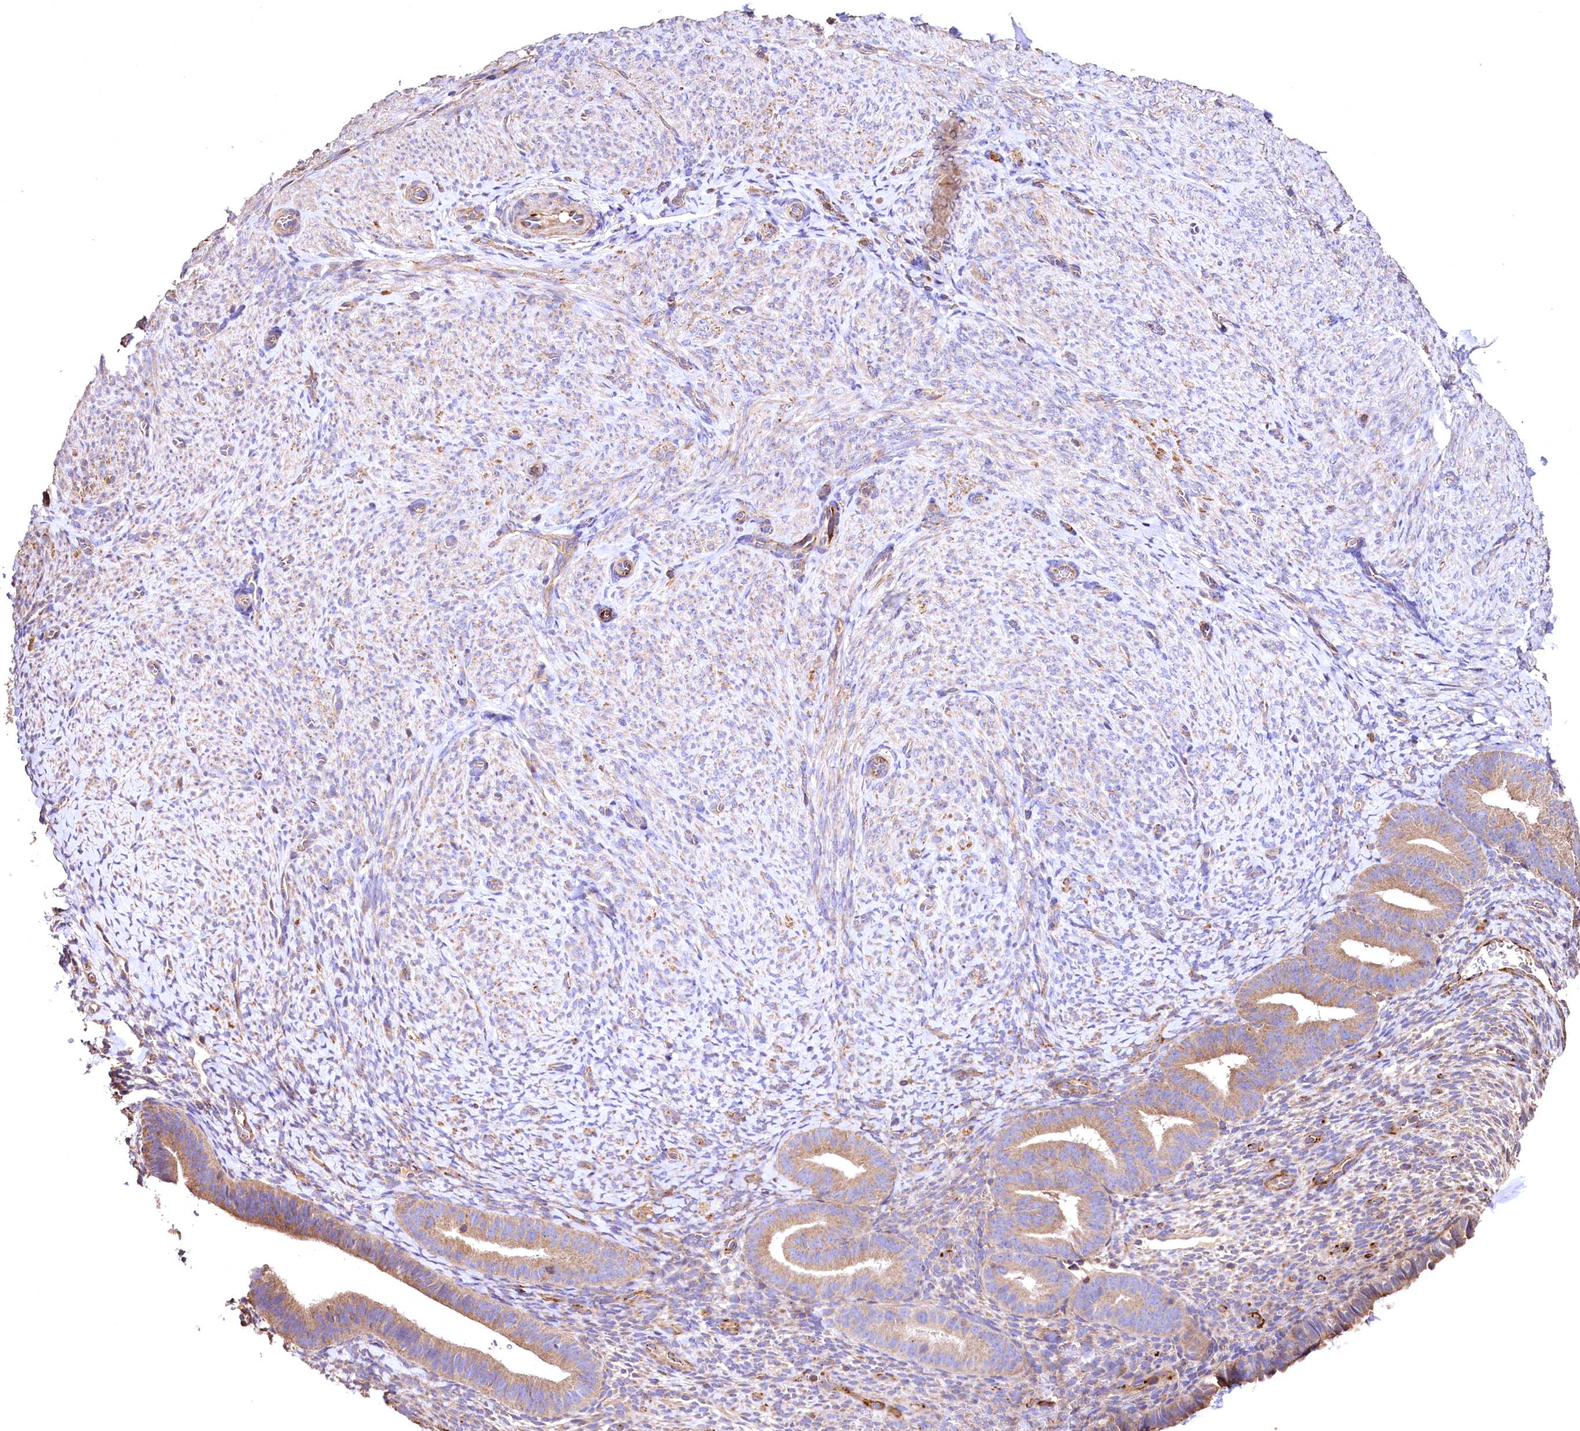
{"staining": {"intensity": "weak", "quantity": "<25%", "location": "cytoplasmic/membranous"}, "tissue": "endometrium", "cell_type": "Cells in endometrial stroma", "image_type": "normal", "snomed": [{"axis": "morphology", "description": "Normal tissue, NOS"}, {"axis": "topography", "description": "Endometrium"}], "caption": "An IHC micrograph of benign endometrium is shown. There is no staining in cells in endometrial stroma of endometrium. (DAB (3,3'-diaminobenzidine) immunohistochemistry, high magnification).", "gene": "RASSF1", "patient": {"sex": "female", "age": 65}}